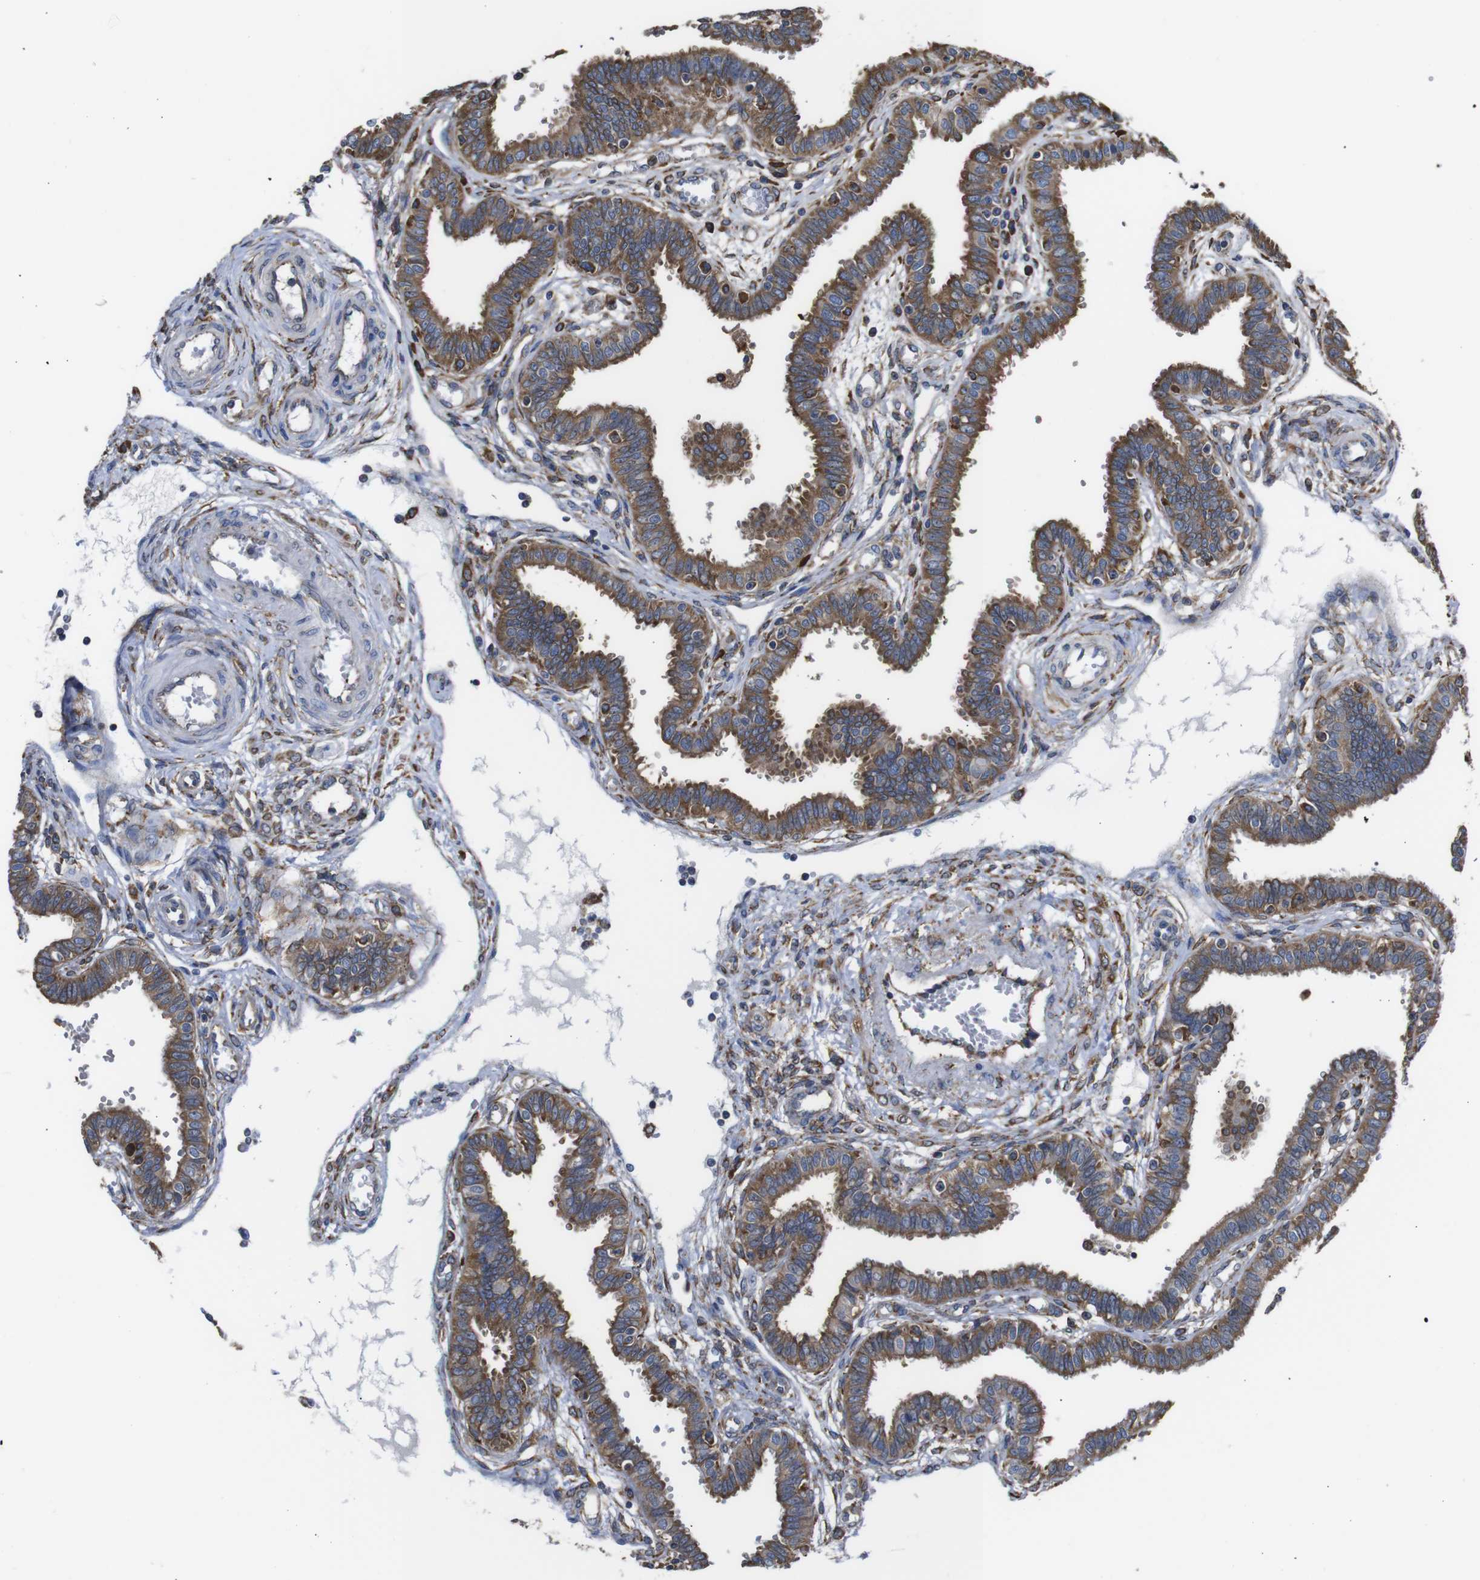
{"staining": {"intensity": "moderate", "quantity": ">75%", "location": "cytoplasmic/membranous"}, "tissue": "fallopian tube", "cell_type": "Glandular cells", "image_type": "normal", "snomed": [{"axis": "morphology", "description": "Normal tissue, NOS"}, {"axis": "topography", "description": "Fallopian tube"}], "caption": "DAB immunohistochemical staining of benign human fallopian tube displays moderate cytoplasmic/membranous protein staining in about >75% of glandular cells.", "gene": "PPIB", "patient": {"sex": "female", "age": 32}}